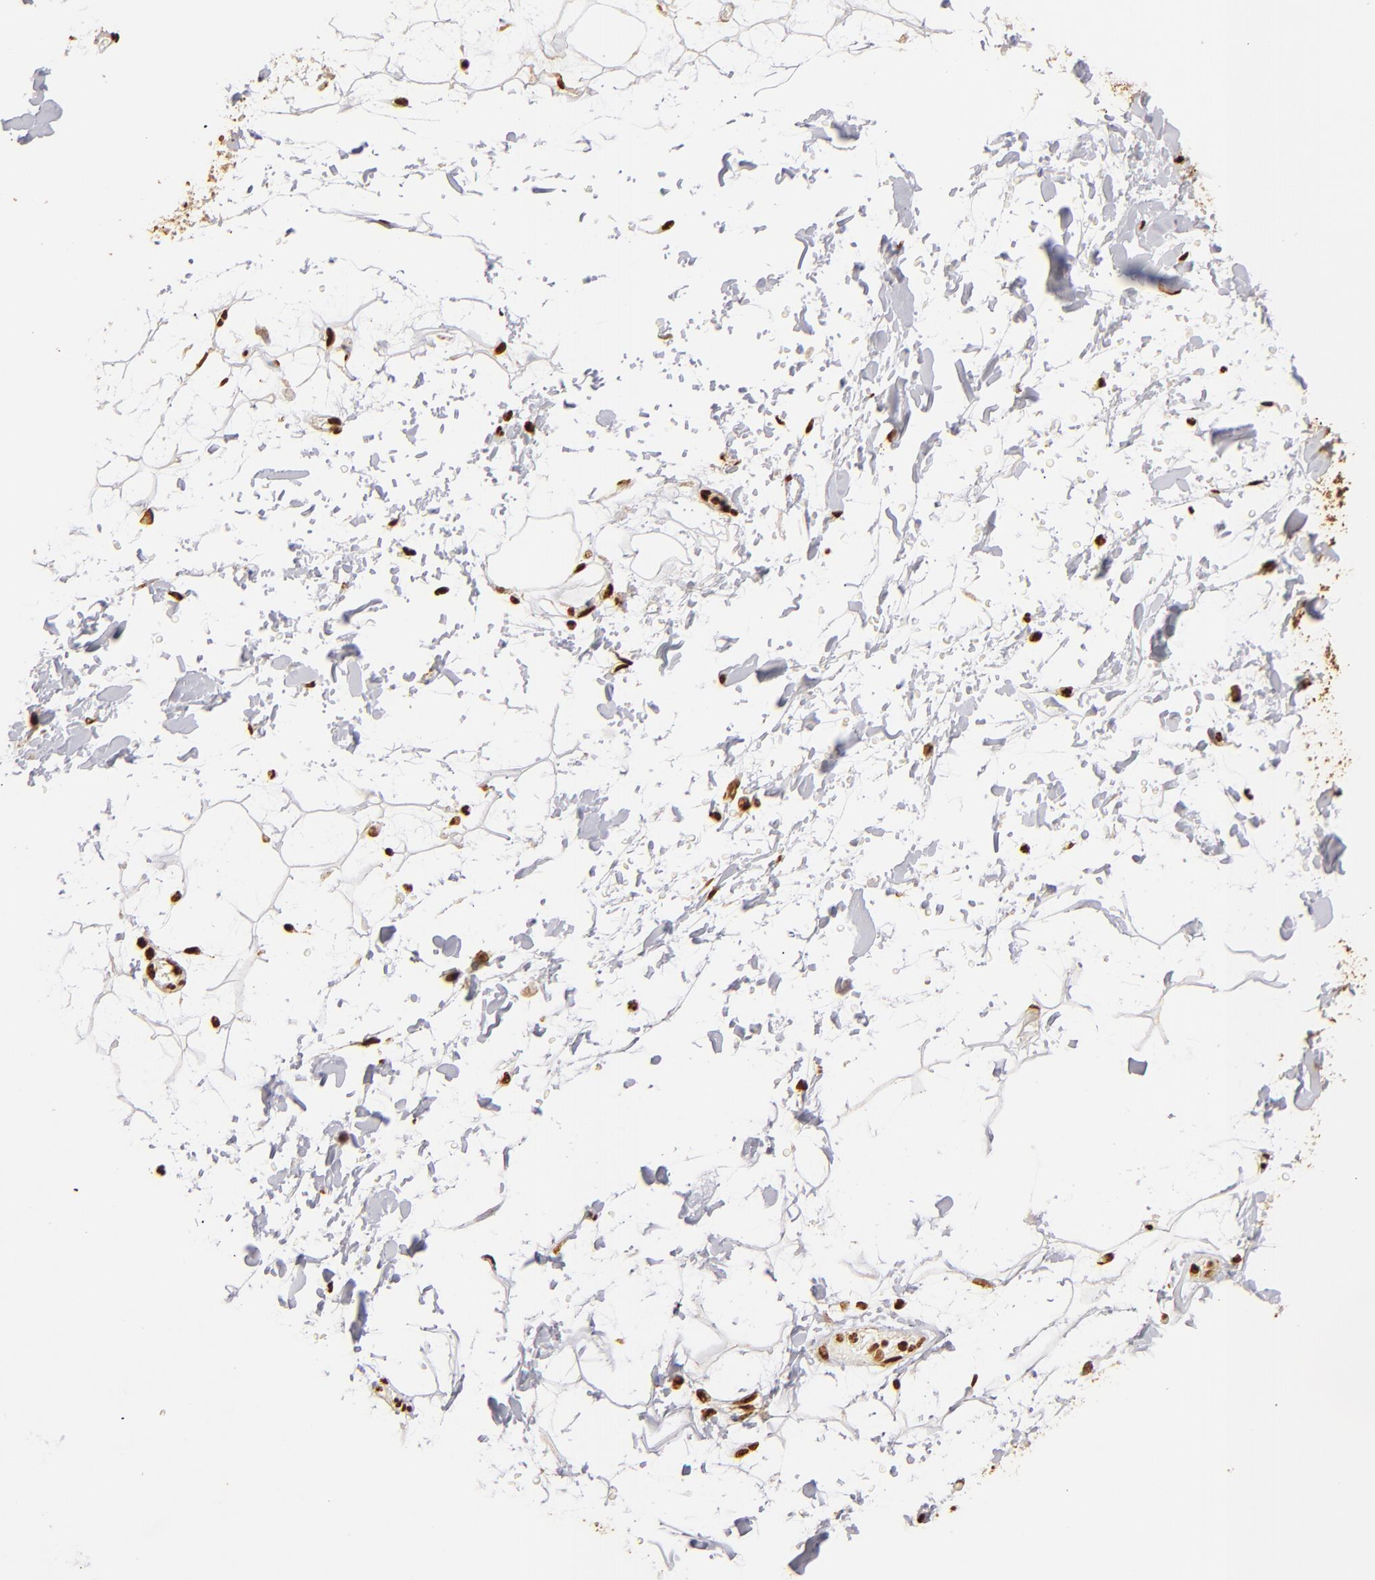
{"staining": {"intensity": "strong", "quantity": ">75%", "location": "nuclear"}, "tissue": "adipose tissue", "cell_type": "Adipocytes", "image_type": "normal", "snomed": [{"axis": "morphology", "description": "Normal tissue, NOS"}, {"axis": "topography", "description": "Soft tissue"}], "caption": "Immunohistochemistry (DAB) staining of unremarkable human adipose tissue displays strong nuclear protein positivity in approximately >75% of adipocytes.", "gene": "ILF3", "patient": {"sex": "male", "age": 72}}